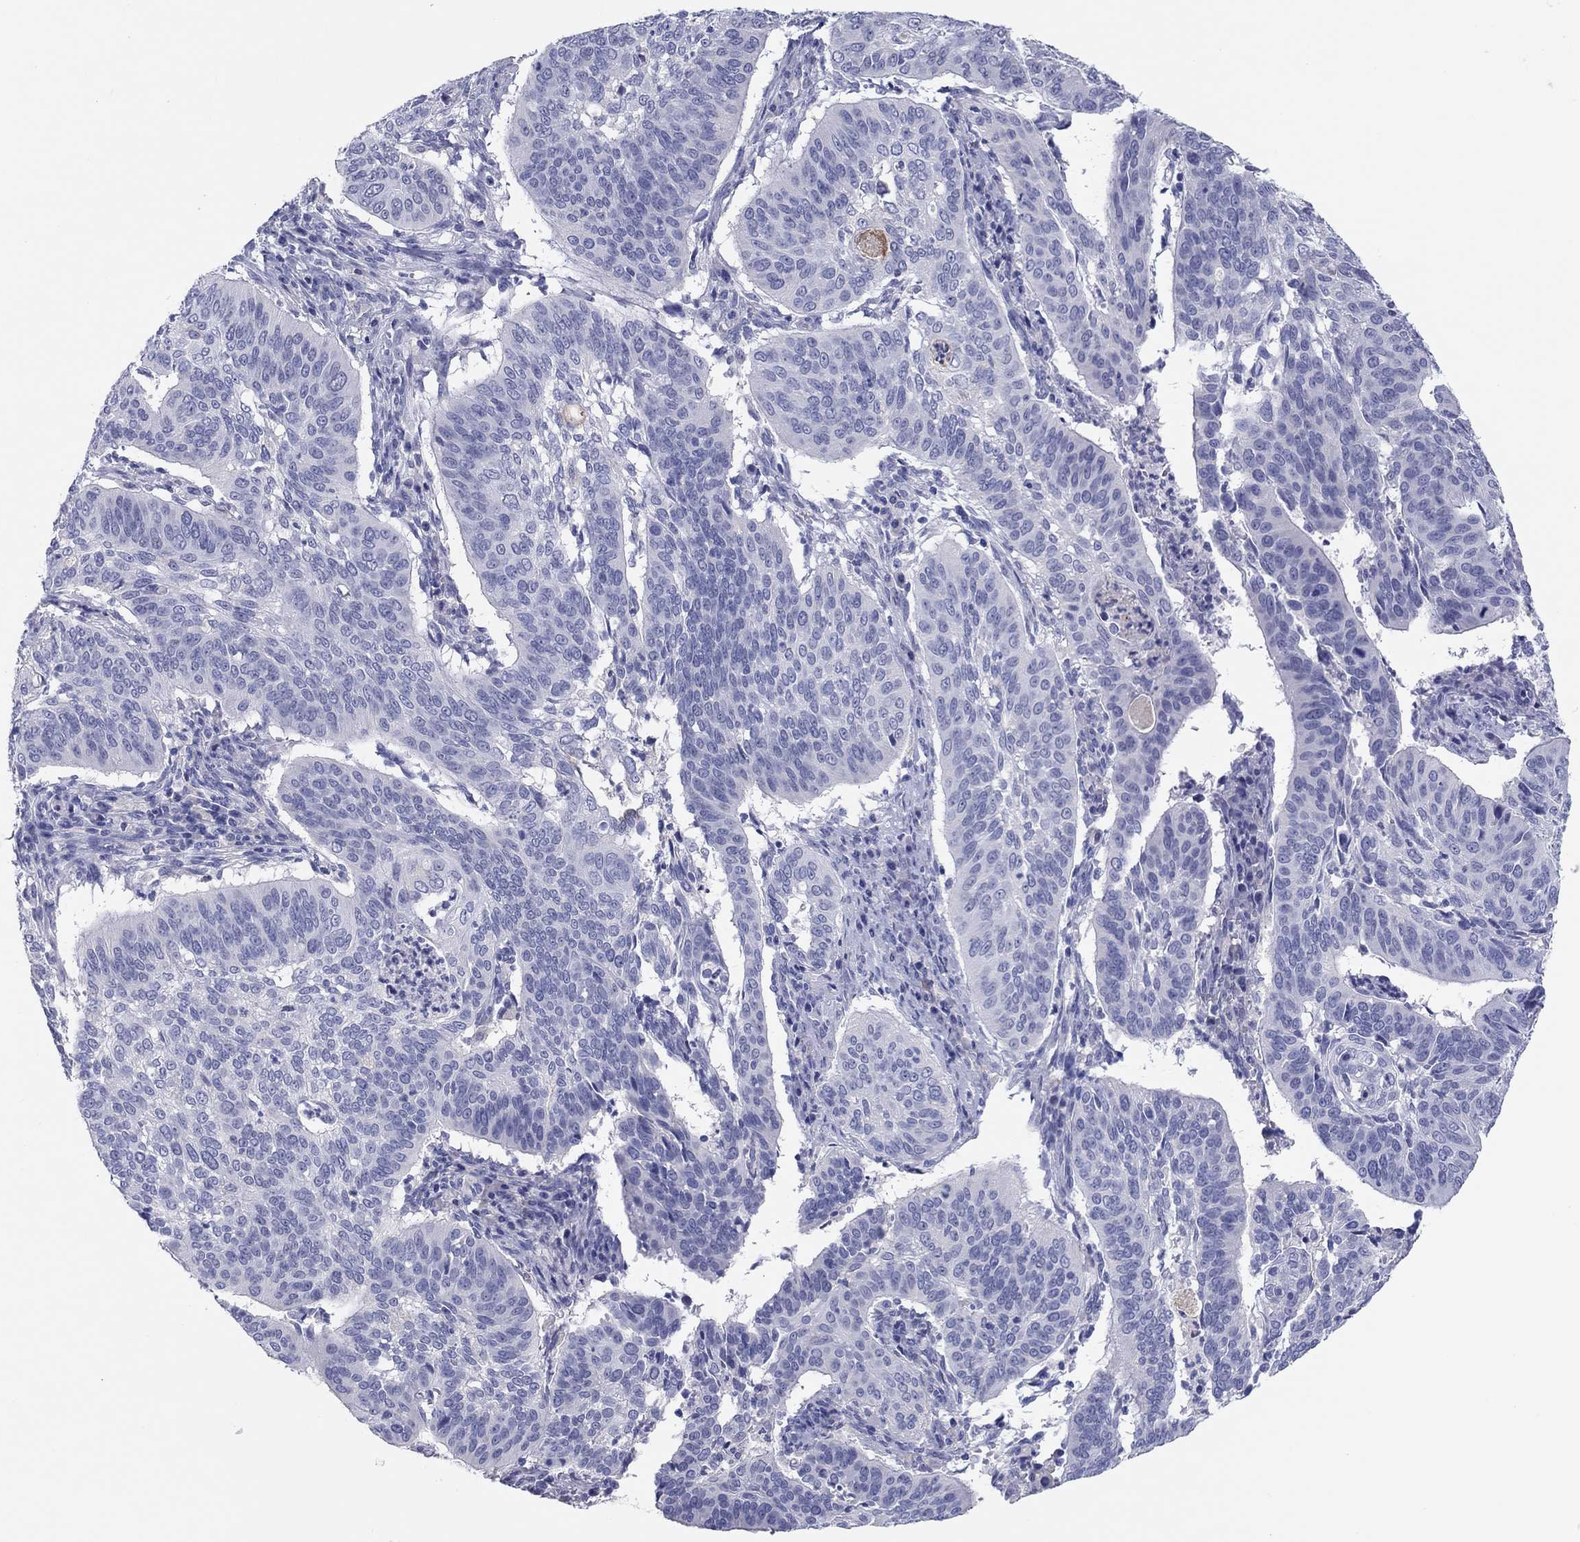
{"staining": {"intensity": "negative", "quantity": "none", "location": "none"}, "tissue": "cervical cancer", "cell_type": "Tumor cells", "image_type": "cancer", "snomed": [{"axis": "morphology", "description": "Normal tissue, NOS"}, {"axis": "morphology", "description": "Squamous cell carcinoma, NOS"}, {"axis": "topography", "description": "Cervix"}], "caption": "Protein analysis of cervical cancer (squamous cell carcinoma) exhibits no significant staining in tumor cells. (Stains: DAB immunohistochemistry with hematoxylin counter stain, Microscopy: brightfield microscopy at high magnification).", "gene": "ERICH3", "patient": {"sex": "female", "age": 39}}